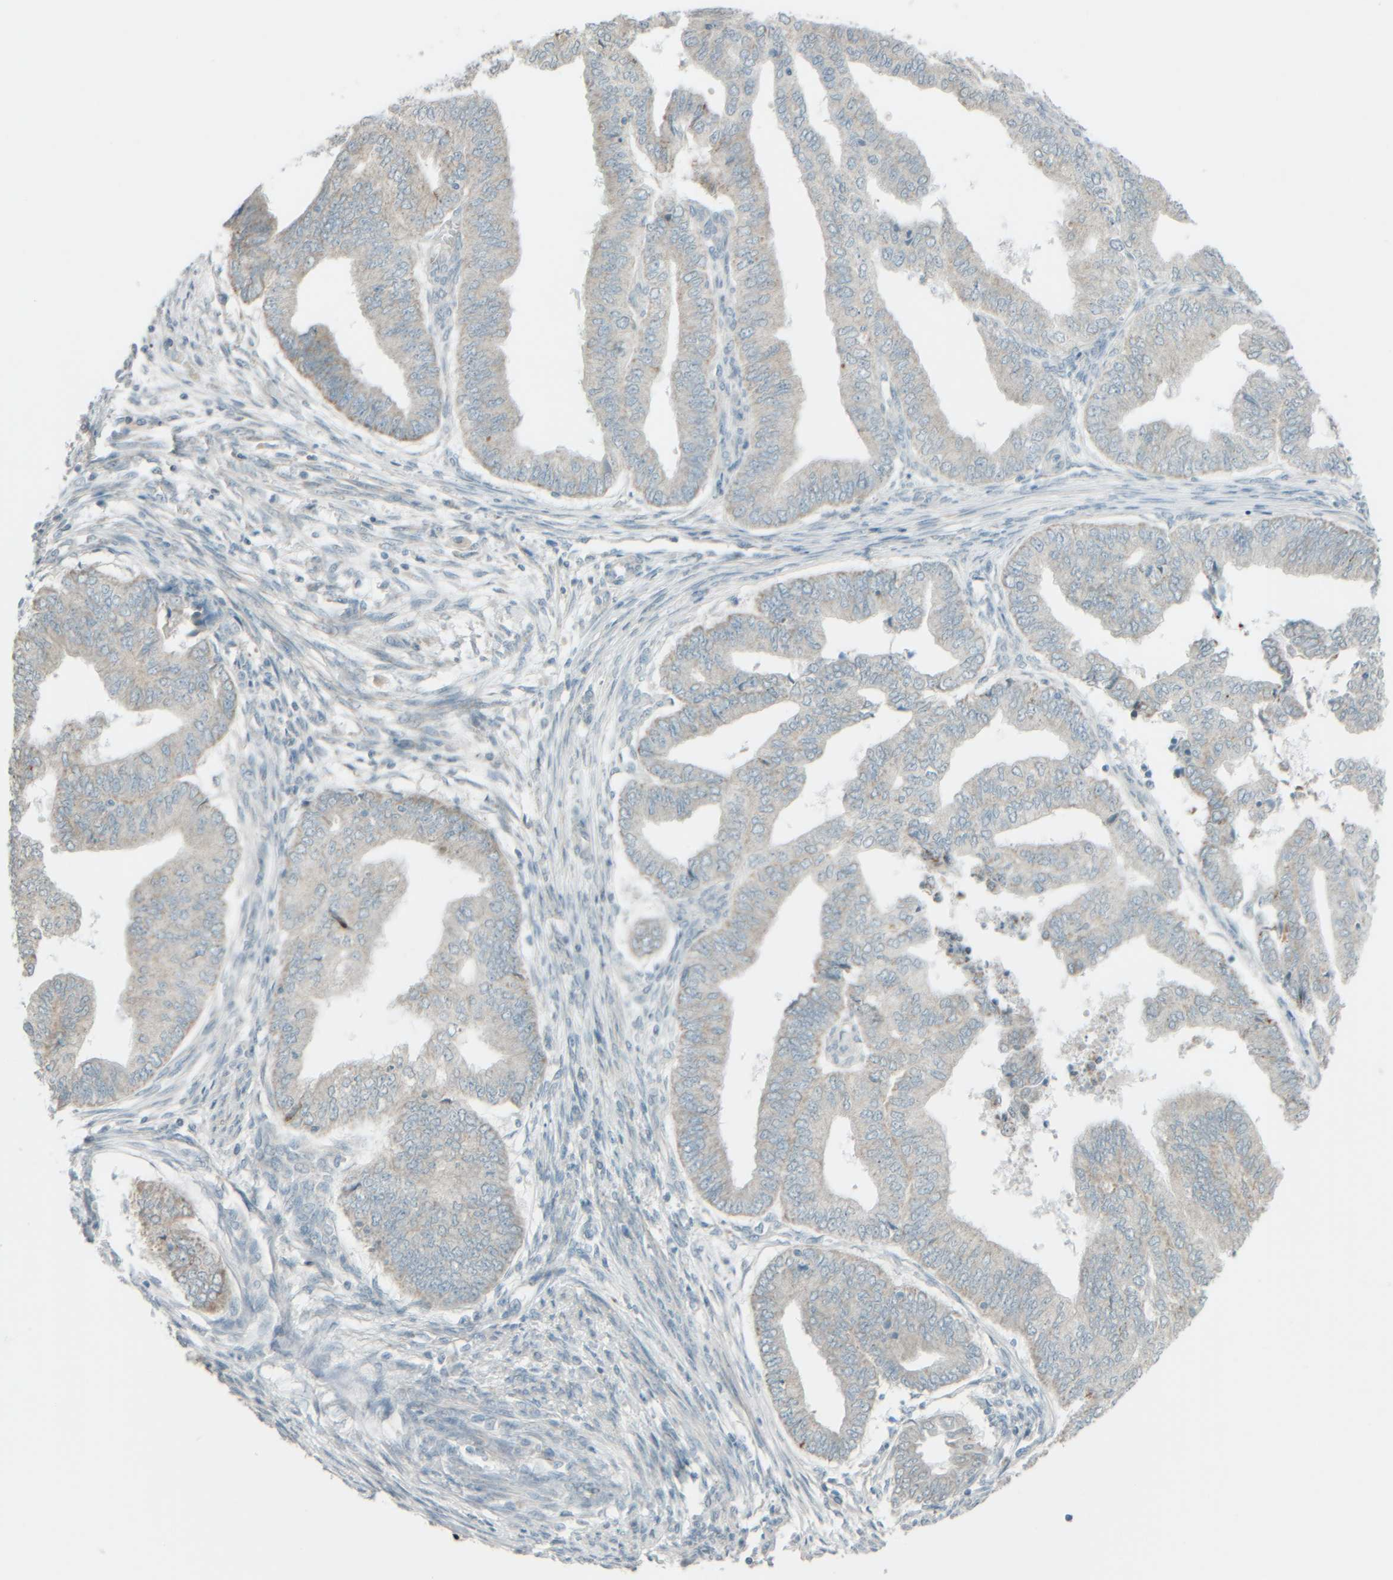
{"staining": {"intensity": "negative", "quantity": "none", "location": "none"}, "tissue": "endometrial cancer", "cell_type": "Tumor cells", "image_type": "cancer", "snomed": [{"axis": "morphology", "description": "Polyp, NOS"}, {"axis": "morphology", "description": "Adenocarcinoma, NOS"}, {"axis": "morphology", "description": "Adenoma, NOS"}, {"axis": "topography", "description": "Endometrium"}], "caption": "DAB (3,3'-diaminobenzidine) immunohistochemical staining of human endometrial cancer exhibits no significant staining in tumor cells. (DAB (3,3'-diaminobenzidine) IHC with hematoxylin counter stain).", "gene": "PTGES3L-AARSD1", "patient": {"sex": "female", "age": 79}}